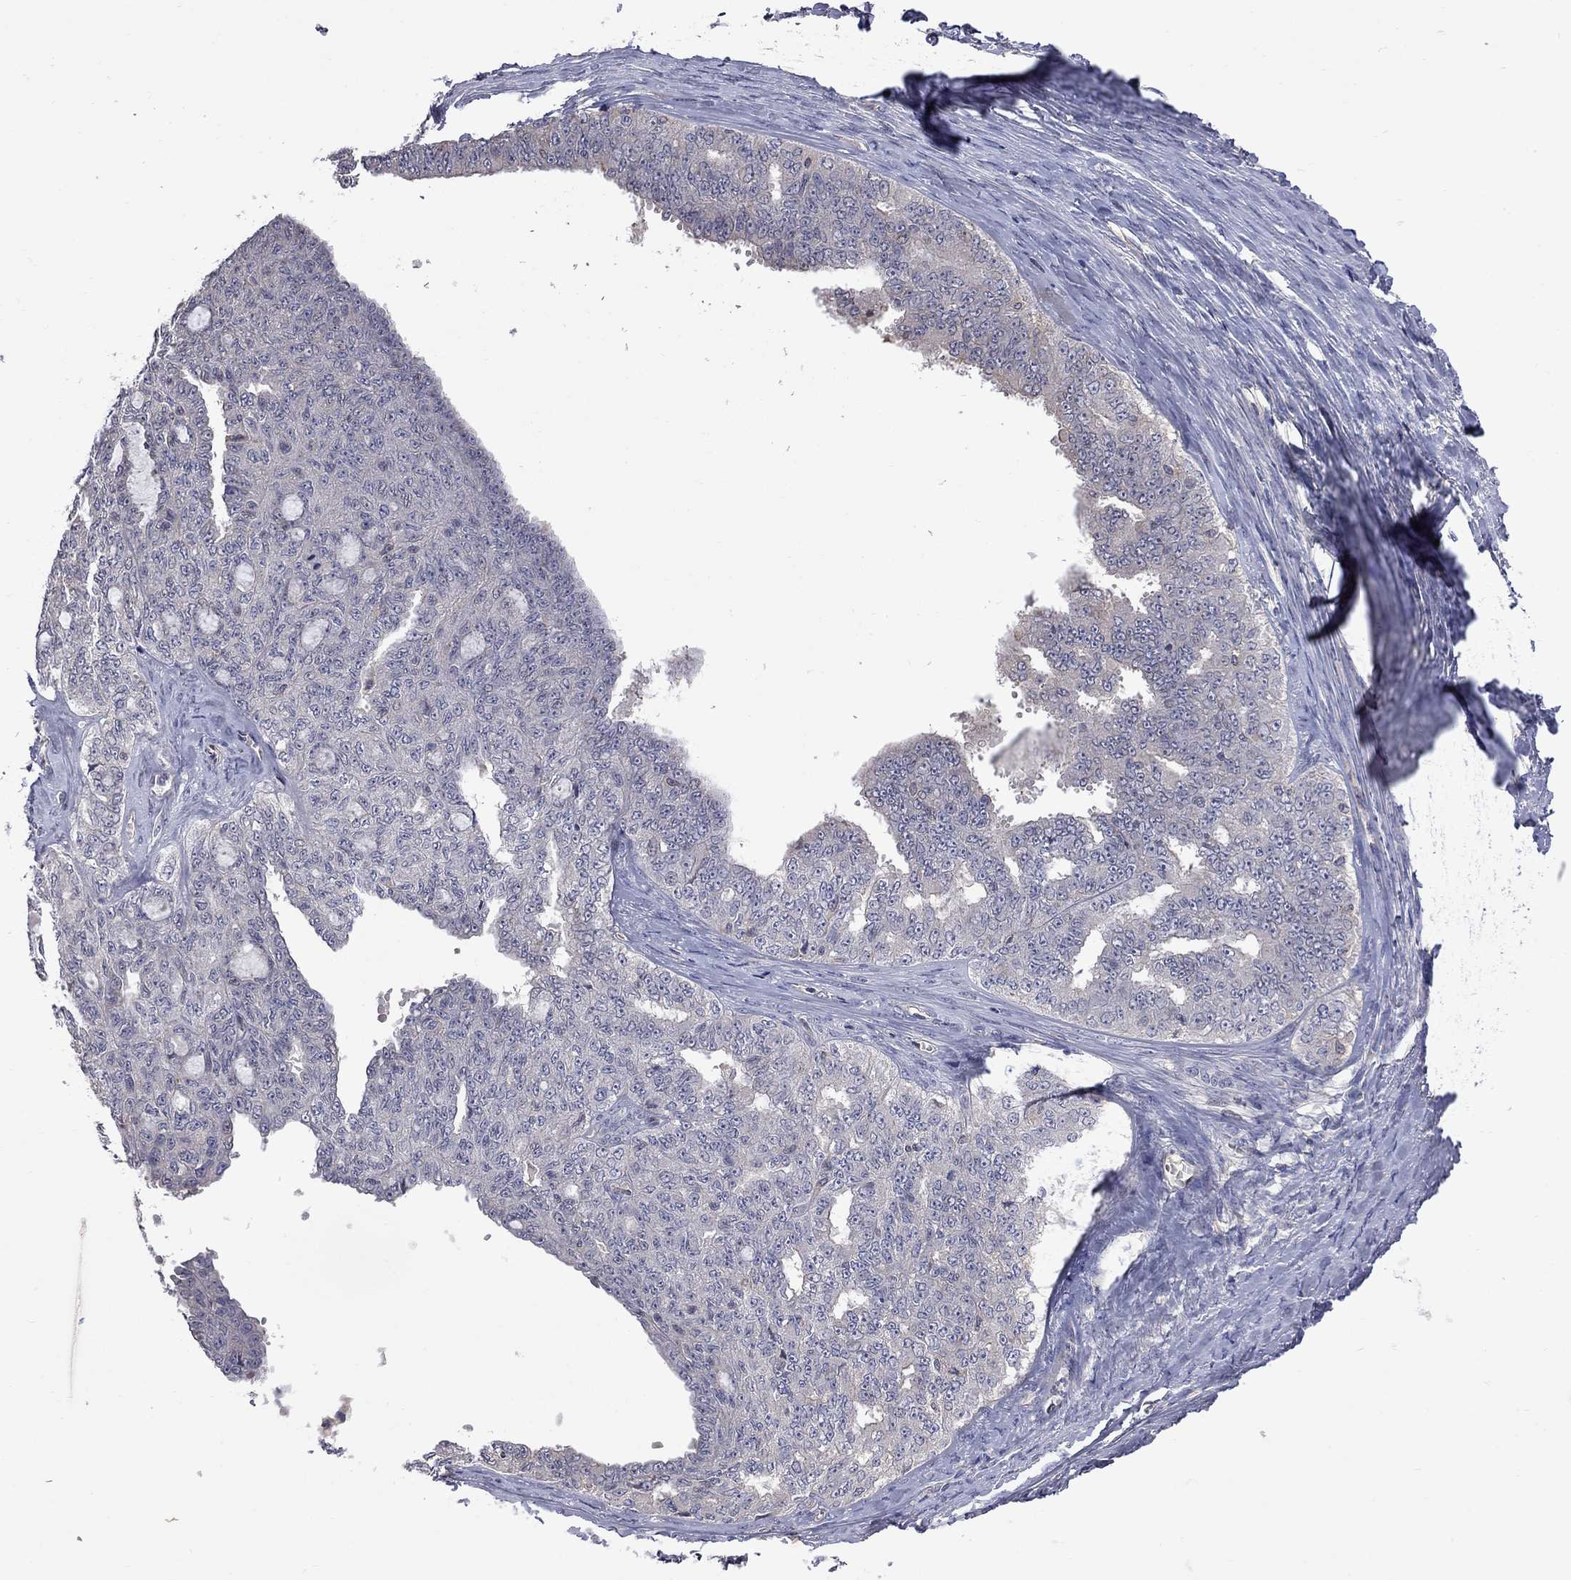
{"staining": {"intensity": "negative", "quantity": "none", "location": "none"}, "tissue": "ovarian cancer", "cell_type": "Tumor cells", "image_type": "cancer", "snomed": [{"axis": "morphology", "description": "Cystadenocarcinoma, serous, NOS"}, {"axis": "topography", "description": "Ovary"}], "caption": "IHC micrograph of human ovarian cancer (serous cystadenocarcinoma) stained for a protein (brown), which shows no positivity in tumor cells.", "gene": "ABI3", "patient": {"sex": "female", "age": 71}}